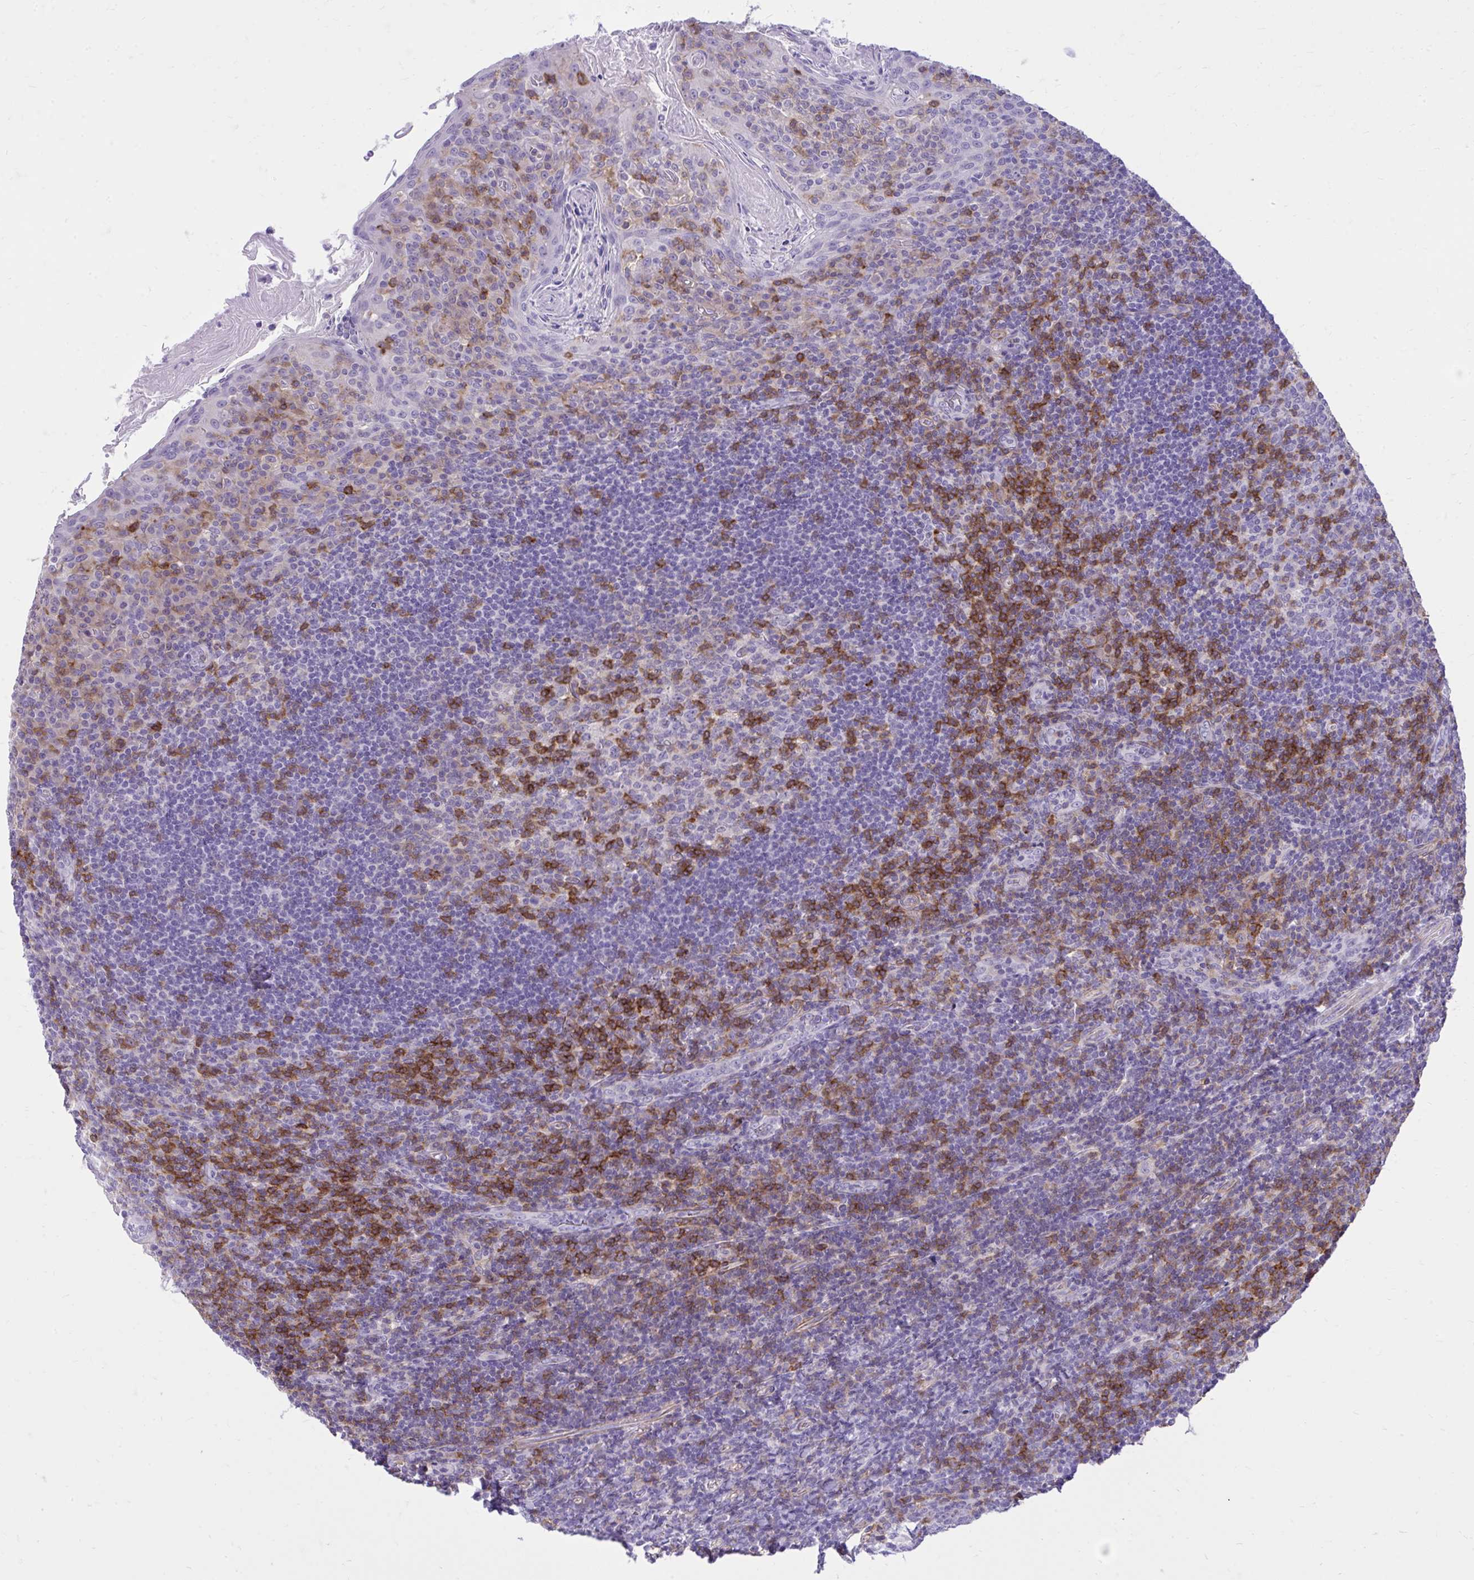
{"staining": {"intensity": "moderate", "quantity": "25%-75%", "location": "cytoplasmic/membranous"}, "tissue": "tonsil", "cell_type": "Germinal center cells", "image_type": "normal", "snomed": [{"axis": "morphology", "description": "Normal tissue, NOS"}, {"axis": "topography", "description": "Tonsil"}], "caption": "Immunohistochemistry (IHC) (DAB (3,3'-diaminobenzidine)) staining of normal tonsil displays moderate cytoplasmic/membranous protein staining in approximately 25%-75% of germinal center cells.", "gene": "GPRIN3", "patient": {"sex": "female", "age": 10}}